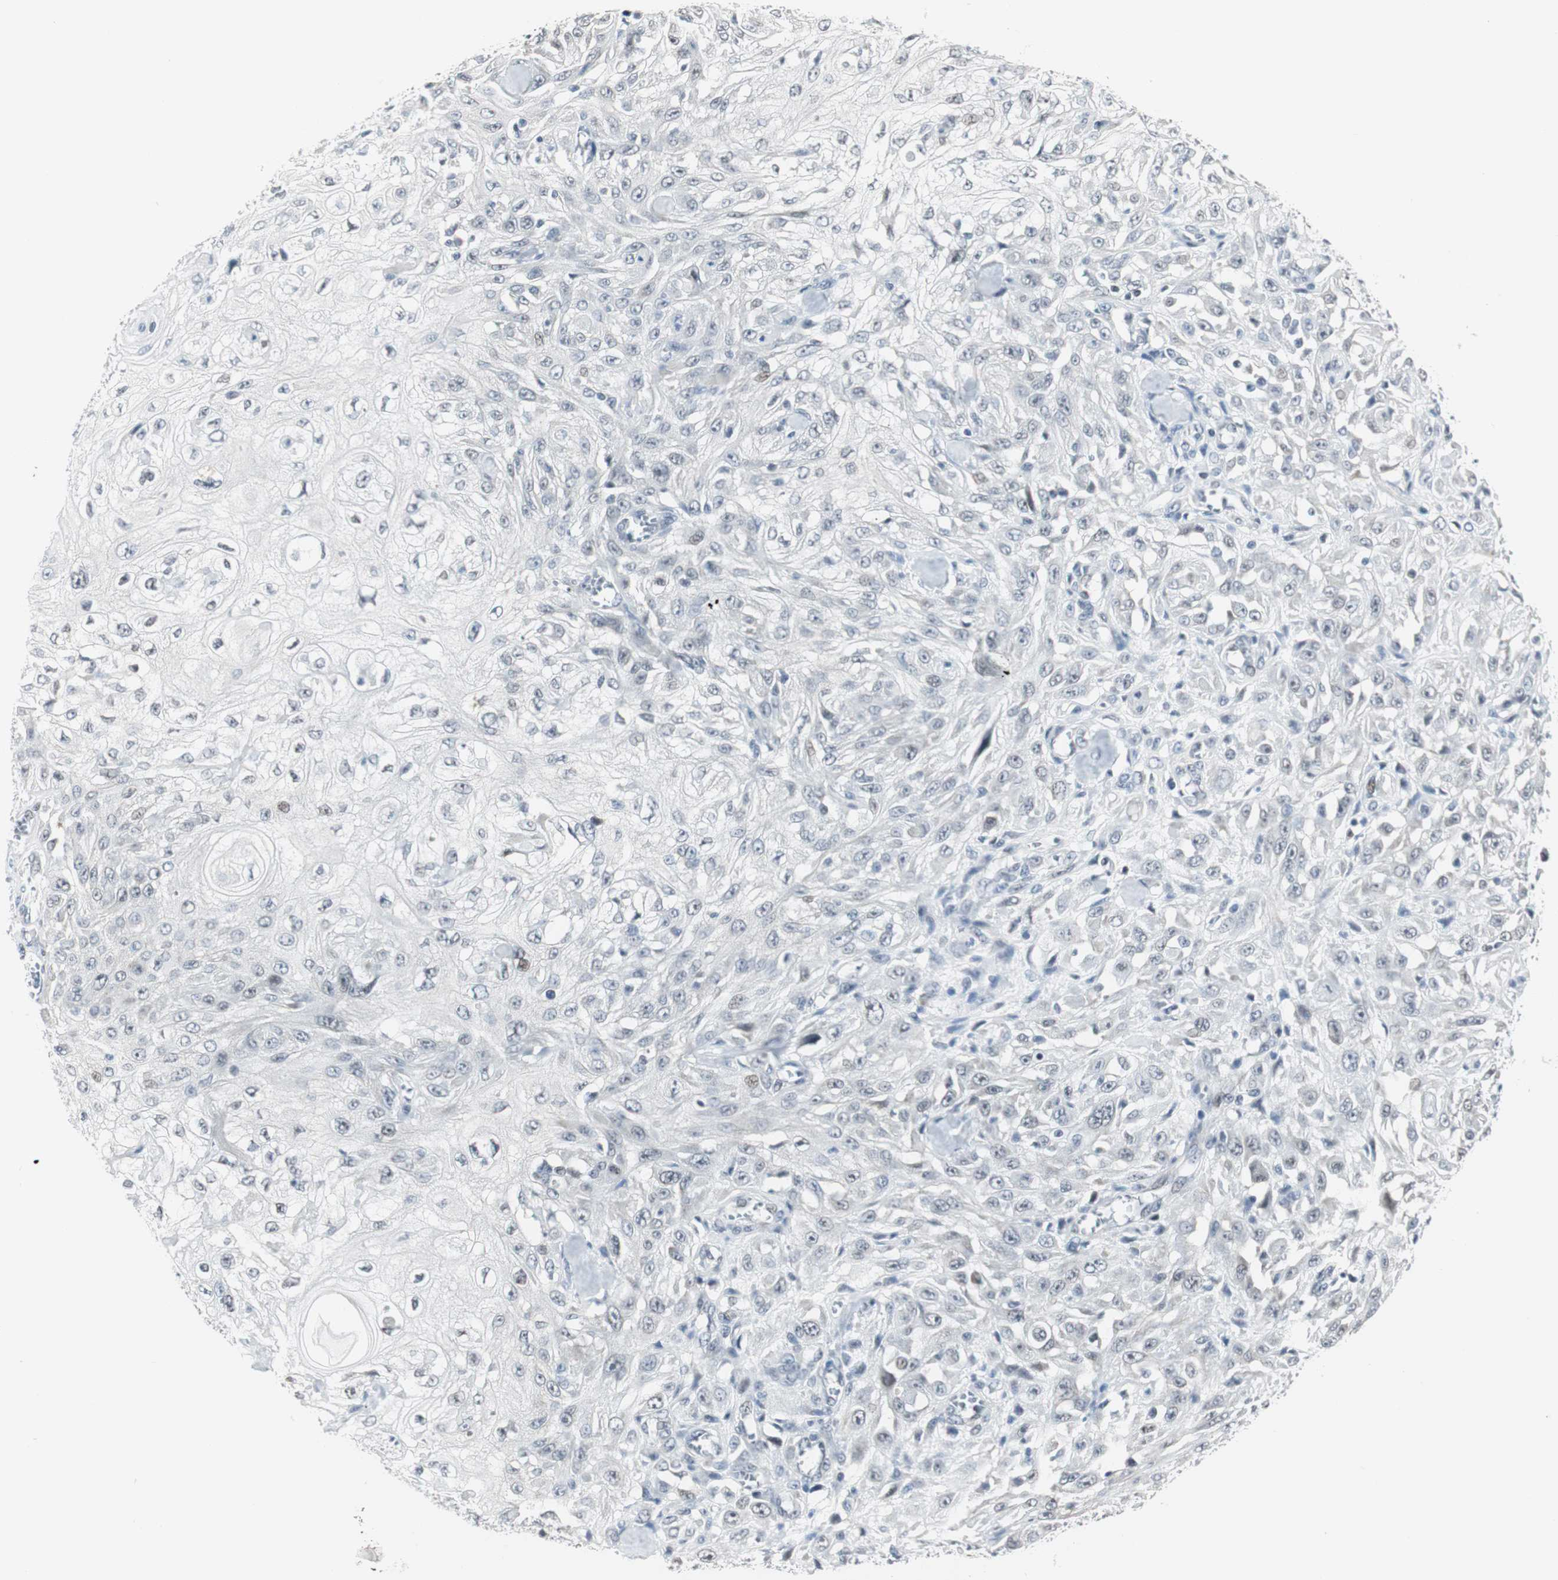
{"staining": {"intensity": "weak", "quantity": "<25%", "location": "nuclear"}, "tissue": "skin cancer", "cell_type": "Tumor cells", "image_type": "cancer", "snomed": [{"axis": "morphology", "description": "Squamous cell carcinoma, NOS"}, {"axis": "morphology", "description": "Squamous cell carcinoma, metastatic, NOS"}, {"axis": "topography", "description": "Skin"}, {"axis": "topography", "description": "Lymph node"}], "caption": "IHC of squamous cell carcinoma (skin) demonstrates no staining in tumor cells. (DAB (3,3'-diaminobenzidine) immunohistochemistry (IHC), high magnification).", "gene": "MTA1", "patient": {"sex": "male", "age": 75}}